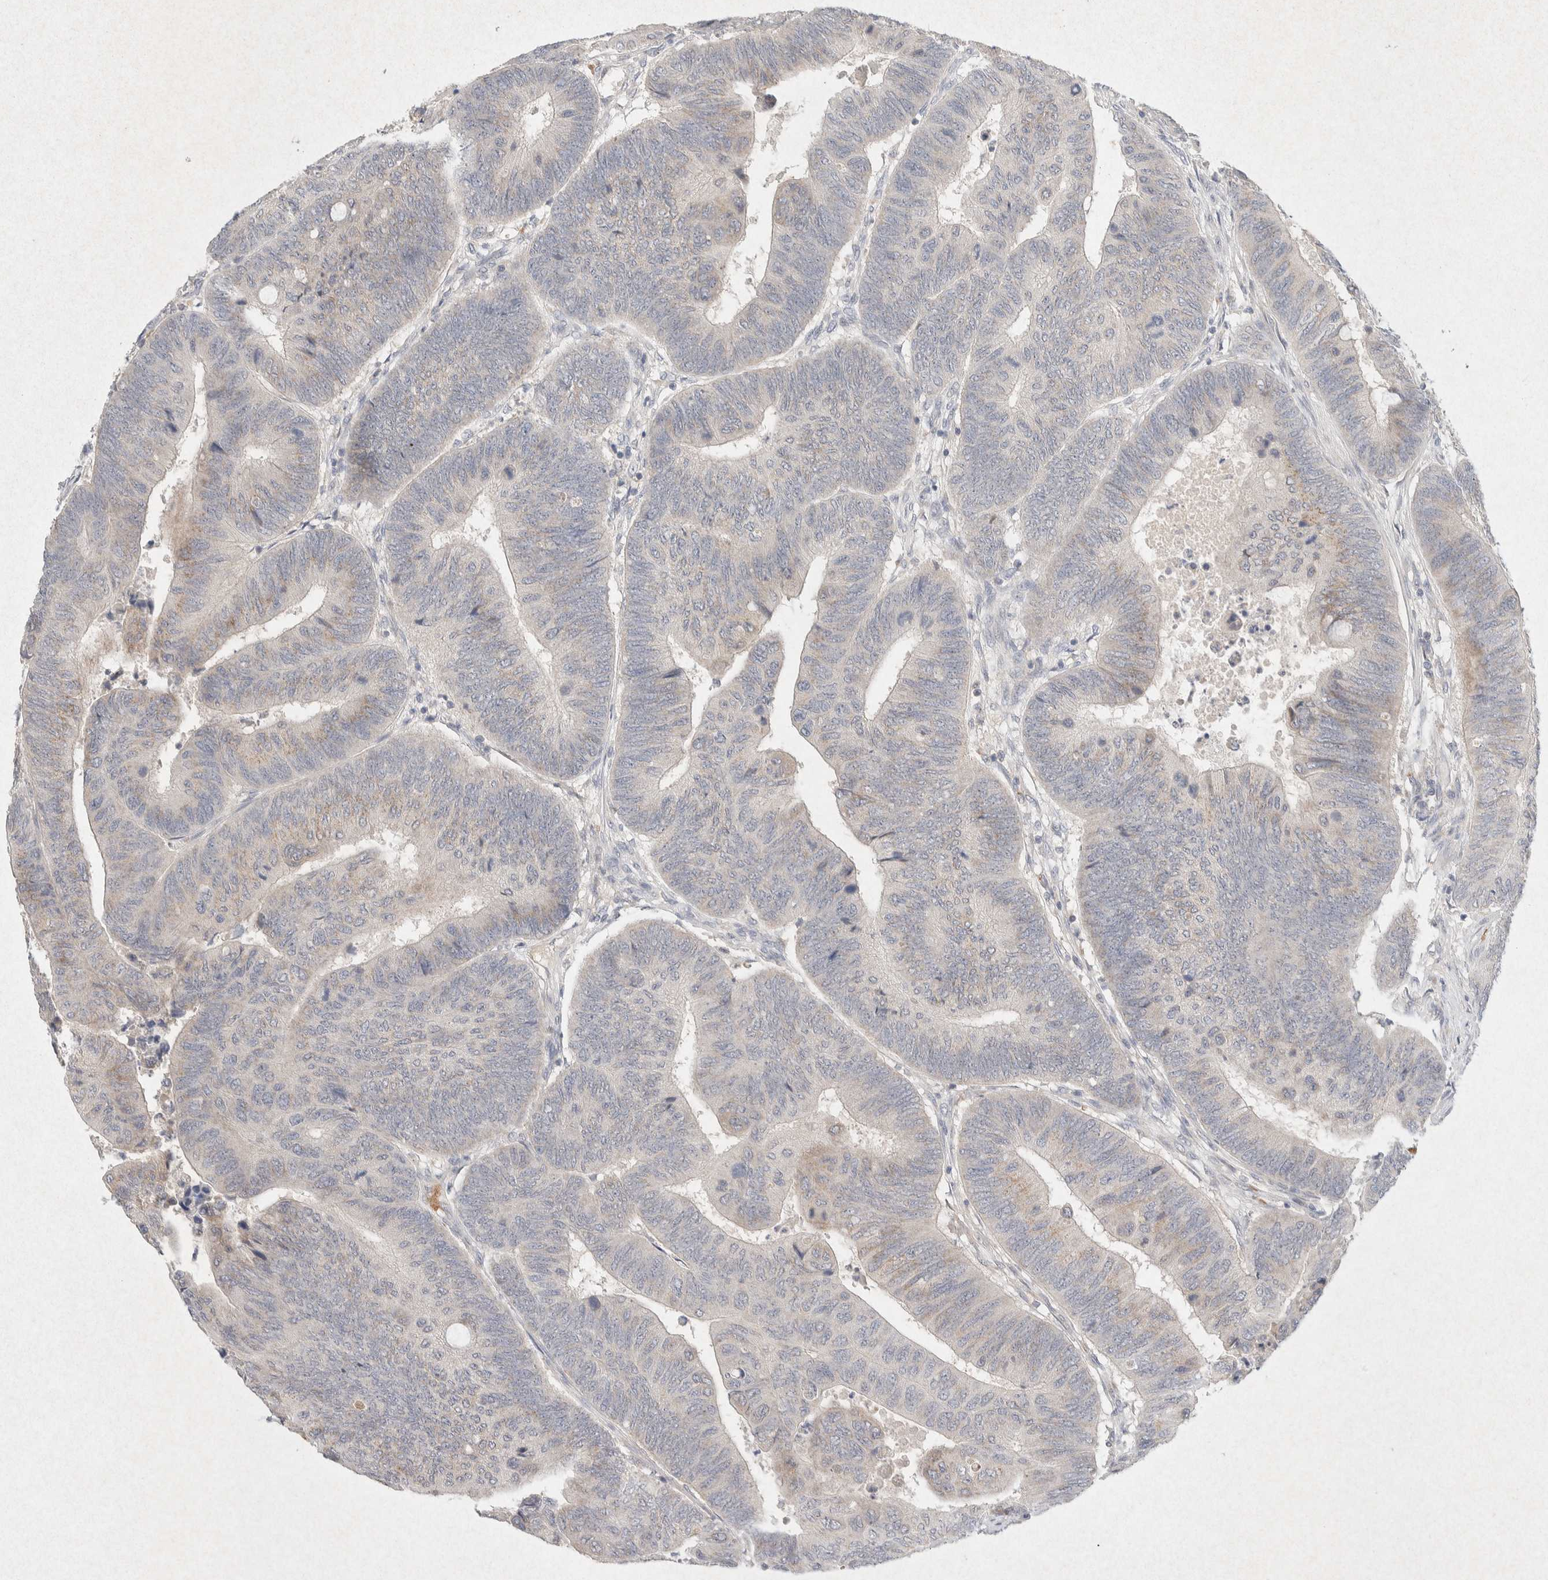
{"staining": {"intensity": "weak", "quantity": "<25%", "location": "cytoplasmic/membranous"}, "tissue": "colorectal cancer", "cell_type": "Tumor cells", "image_type": "cancer", "snomed": [{"axis": "morphology", "description": "Normal tissue, NOS"}, {"axis": "morphology", "description": "Adenocarcinoma, NOS"}, {"axis": "topography", "description": "Rectum"}, {"axis": "topography", "description": "Peripheral nerve tissue"}], "caption": "Immunohistochemical staining of human colorectal cancer shows no significant positivity in tumor cells. Nuclei are stained in blue.", "gene": "GNAI1", "patient": {"sex": "male", "age": 92}}